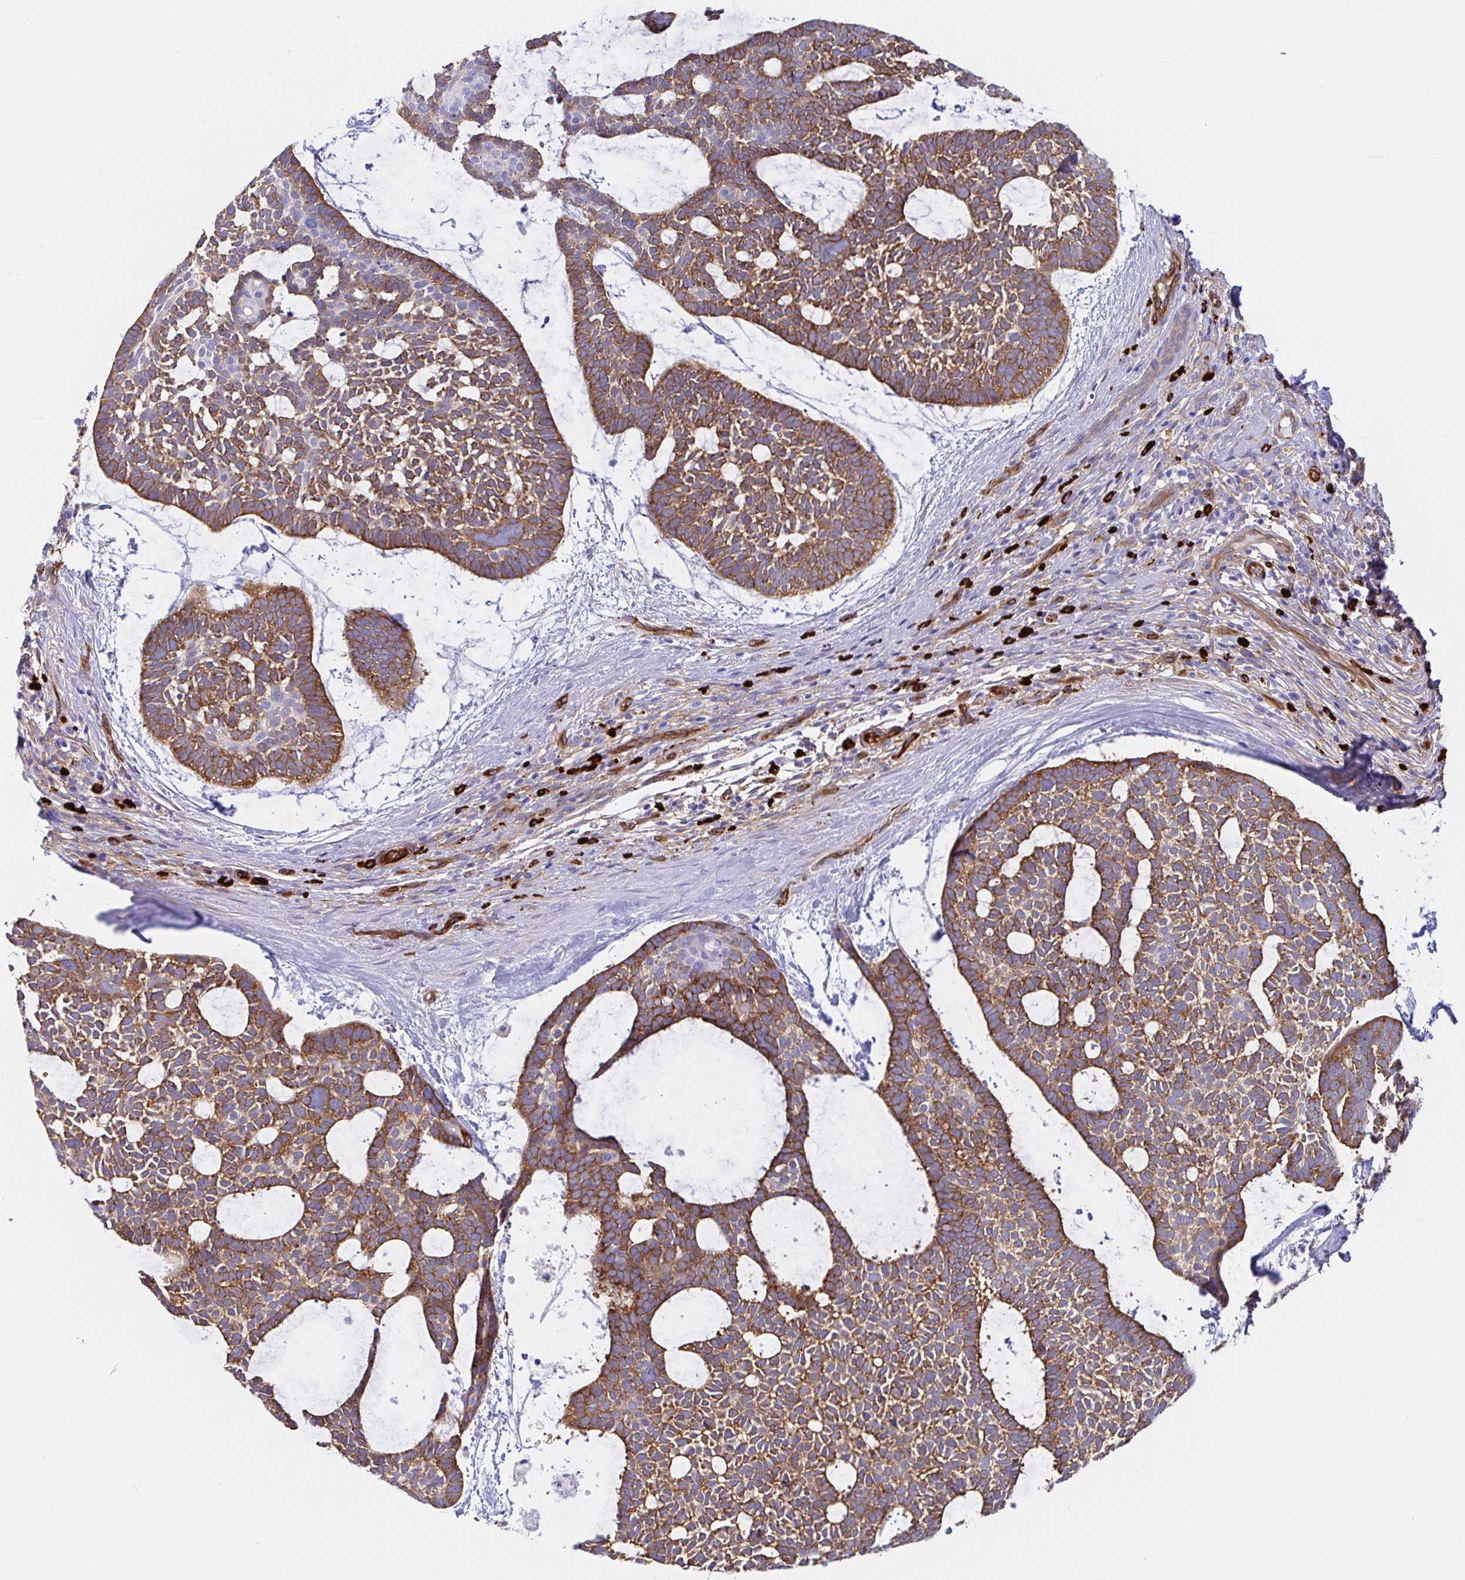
{"staining": {"intensity": "moderate", "quantity": ">75%", "location": "cytoplasmic/membranous"}, "tissue": "skin cancer", "cell_type": "Tumor cells", "image_type": "cancer", "snomed": [{"axis": "morphology", "description": "Basal cell carcinoma"}, {"axis": "topography", "description": "Skin"}], "caption": "DAB immunohistochemical staining of skin cancer (basal cell carcinoma) demonstrates moderate cytoplasmic/membranous protein expression in about >75% of tumor cells. The staining is performed using DAB brown chromogen to label protein expression. The nuclei are counter-stained blue using hematoxylin.", "gene": "DOCK1", "patient": {"sex": "male", "age": 64}}